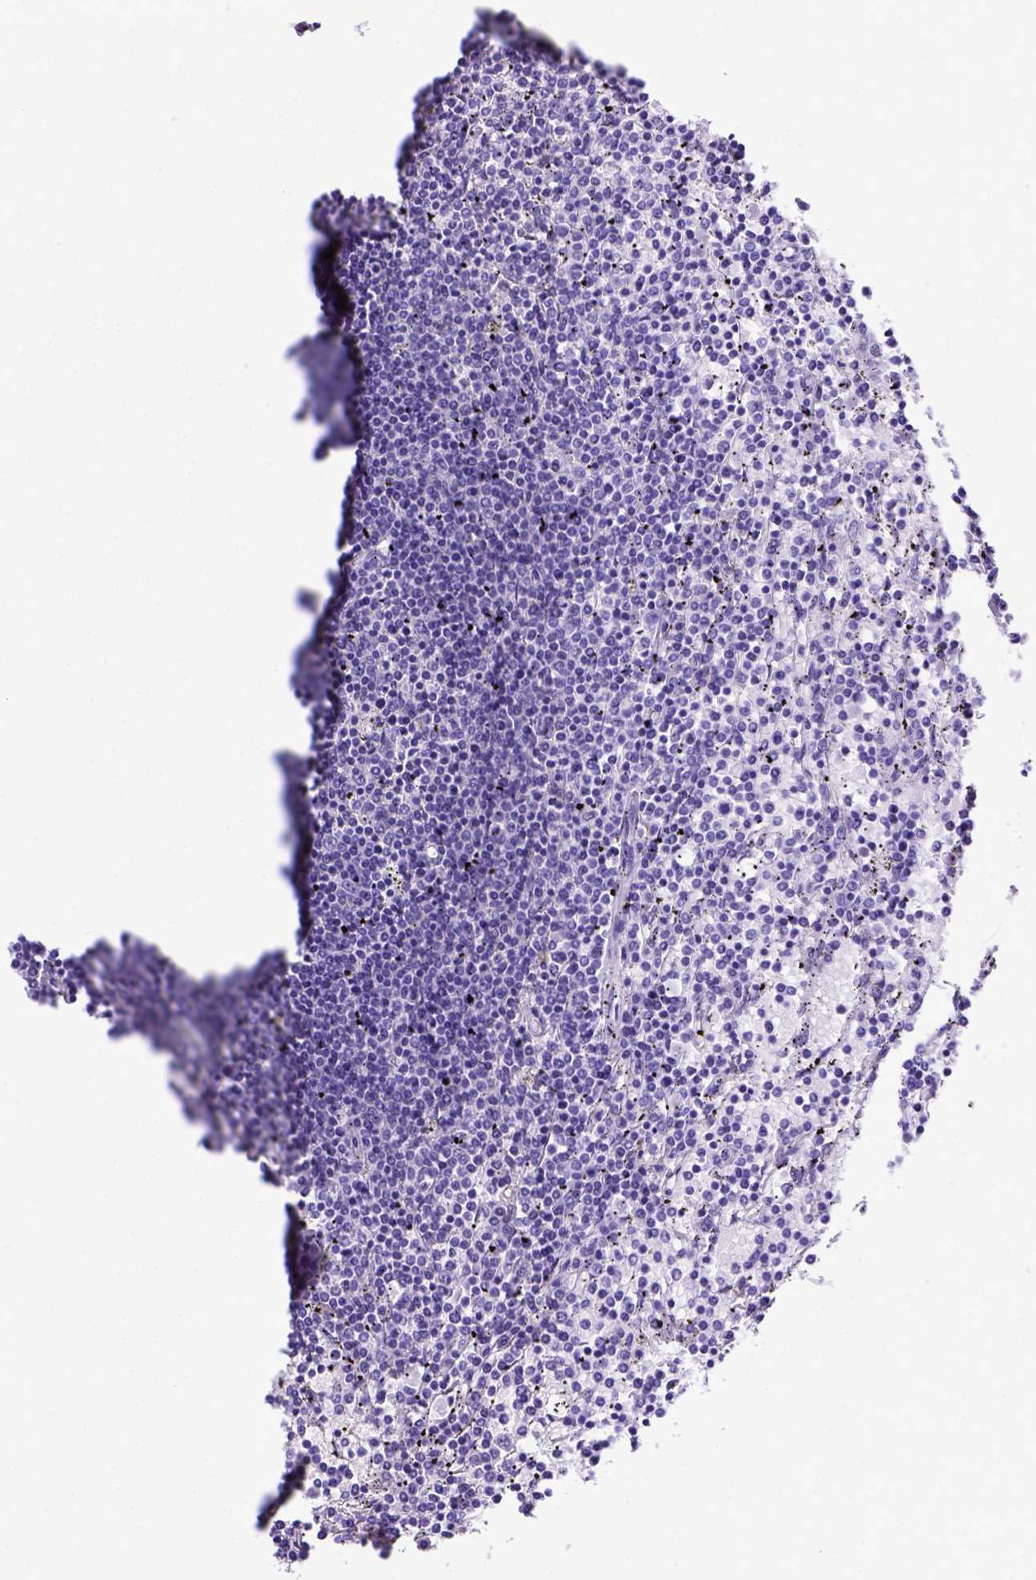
{"staining": {"intensity": "negative", "quantity": "none", "location": "none"}, "tissue": "lymphoma", "cell_type": "Tumor cells", "image_type": "cancer", "snomed": [{"axis": "morphology", "description": "Malignant lymphoma, non-Hodgkin's type, Low grade"}, {"axis": "topography", "description": "Spleen"}], "caption": "DAB immunohistochemical staining of human lymphoma reveals no significant expression in tumor cells. (DAB (3,3'-diaminobenzidine) immunohistochemistry (IHC), high magnification).", "gene": "MEOX2", "patient": {"sex": "female", "age": 77}}